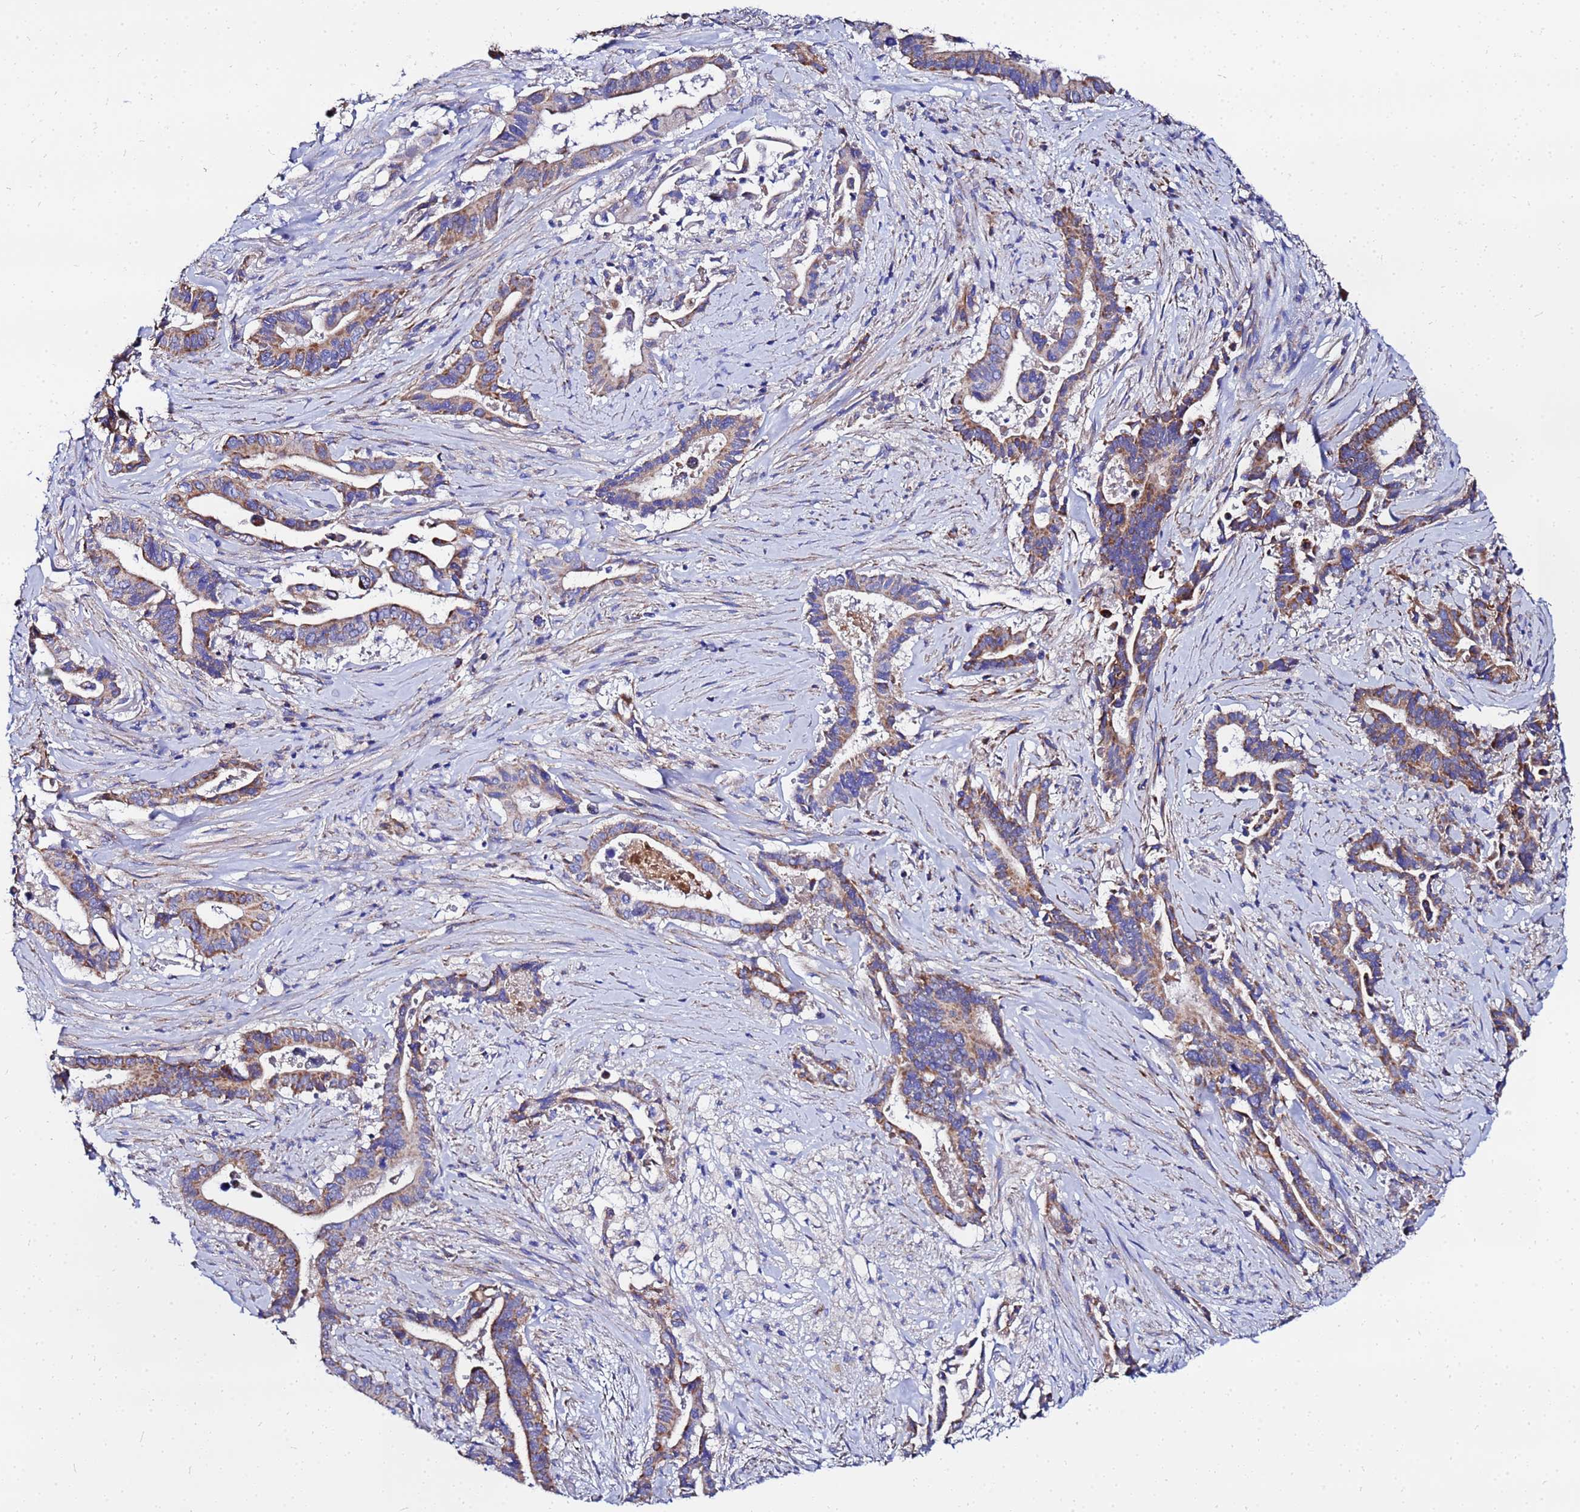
{"staining": {"intensity": "moderate", "quantity": "25%-75%", "location": "cytoplasmic/membranous"}, "tissue": "pancreatic cancer", "cell_type": "Tumor cells", "image_type": "cancer", "snomed": [{"axis": "morphology", "description": "Adenocarcinoma, NOS"}, {"axis": "topography", "description": "Pancreas"}], "caption": "Adenocarcinoma (pancreatic) was stained to show a protein in brown. There is medium levels of moderate cytoplasmic/membranous positivity in about 25%-75% of tumor cells.", "gene": "FAHD2A", "patient": {"sex": "female", "age": 77}}